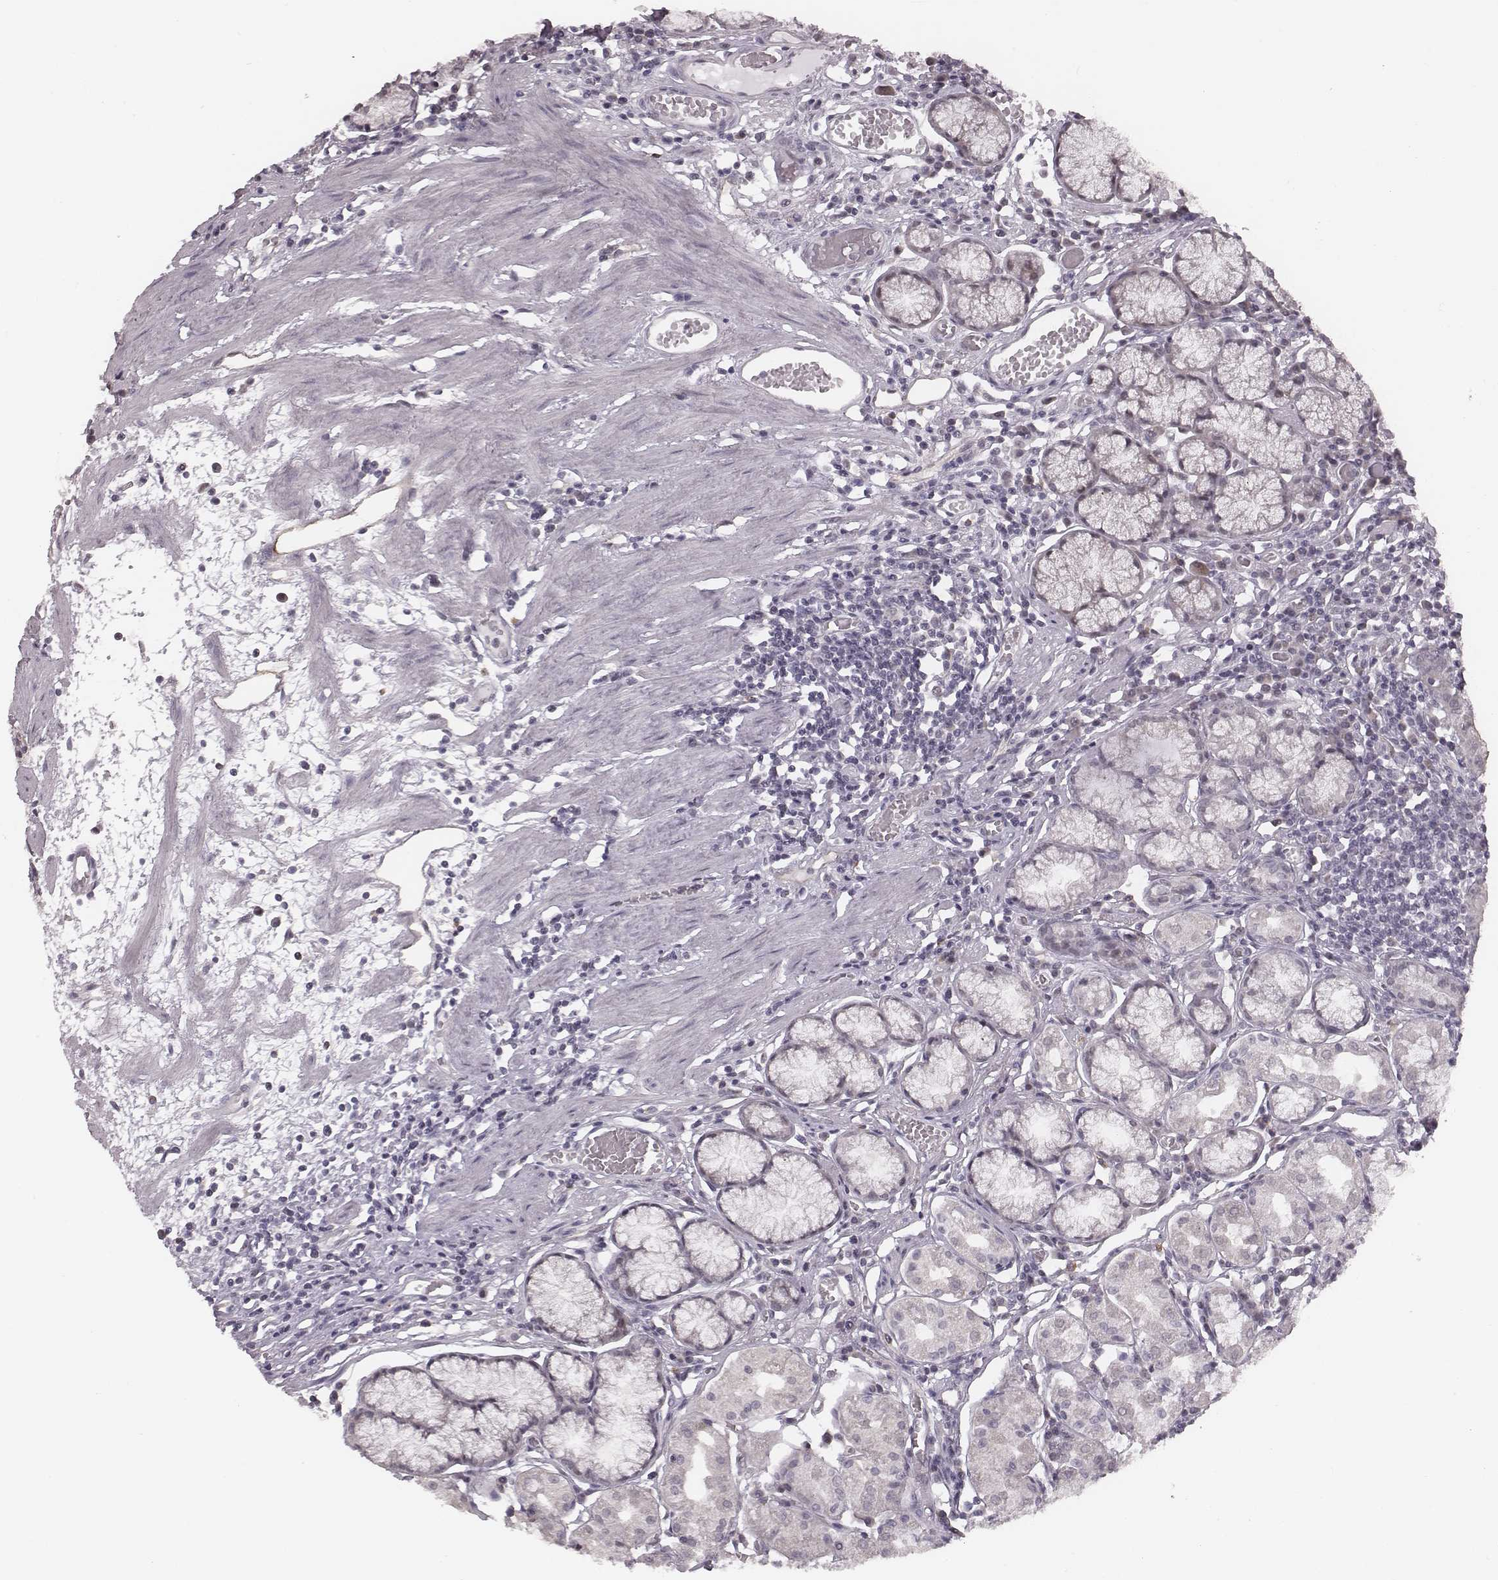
{"staining": {"intensity": "moderate", "quantity": "<25%", "location": "cytoplasmic/membranous"}, "tissue": "stomach", "cell_type": "Glandular cells", "image_type": "normal", "snomed": [{"axis": "morphology", "description": "Normal tissue, NOS"}, {"axis": "topography", "description": "Stomach"}], "caption": "Immunohistochemistry (IHC) of normal stomach shows low levels of moderate cytoplasmic/membranous positivity in approximately <25% of glandular cells. Using DAB (3,3'-diaminobenzidine) (brown) and hematoxylin (blue) stains, captured at high magnification using brightfield microscopy.", "gene": "RPGRIP1", "patient": {"sex": "male", "age": 55}}